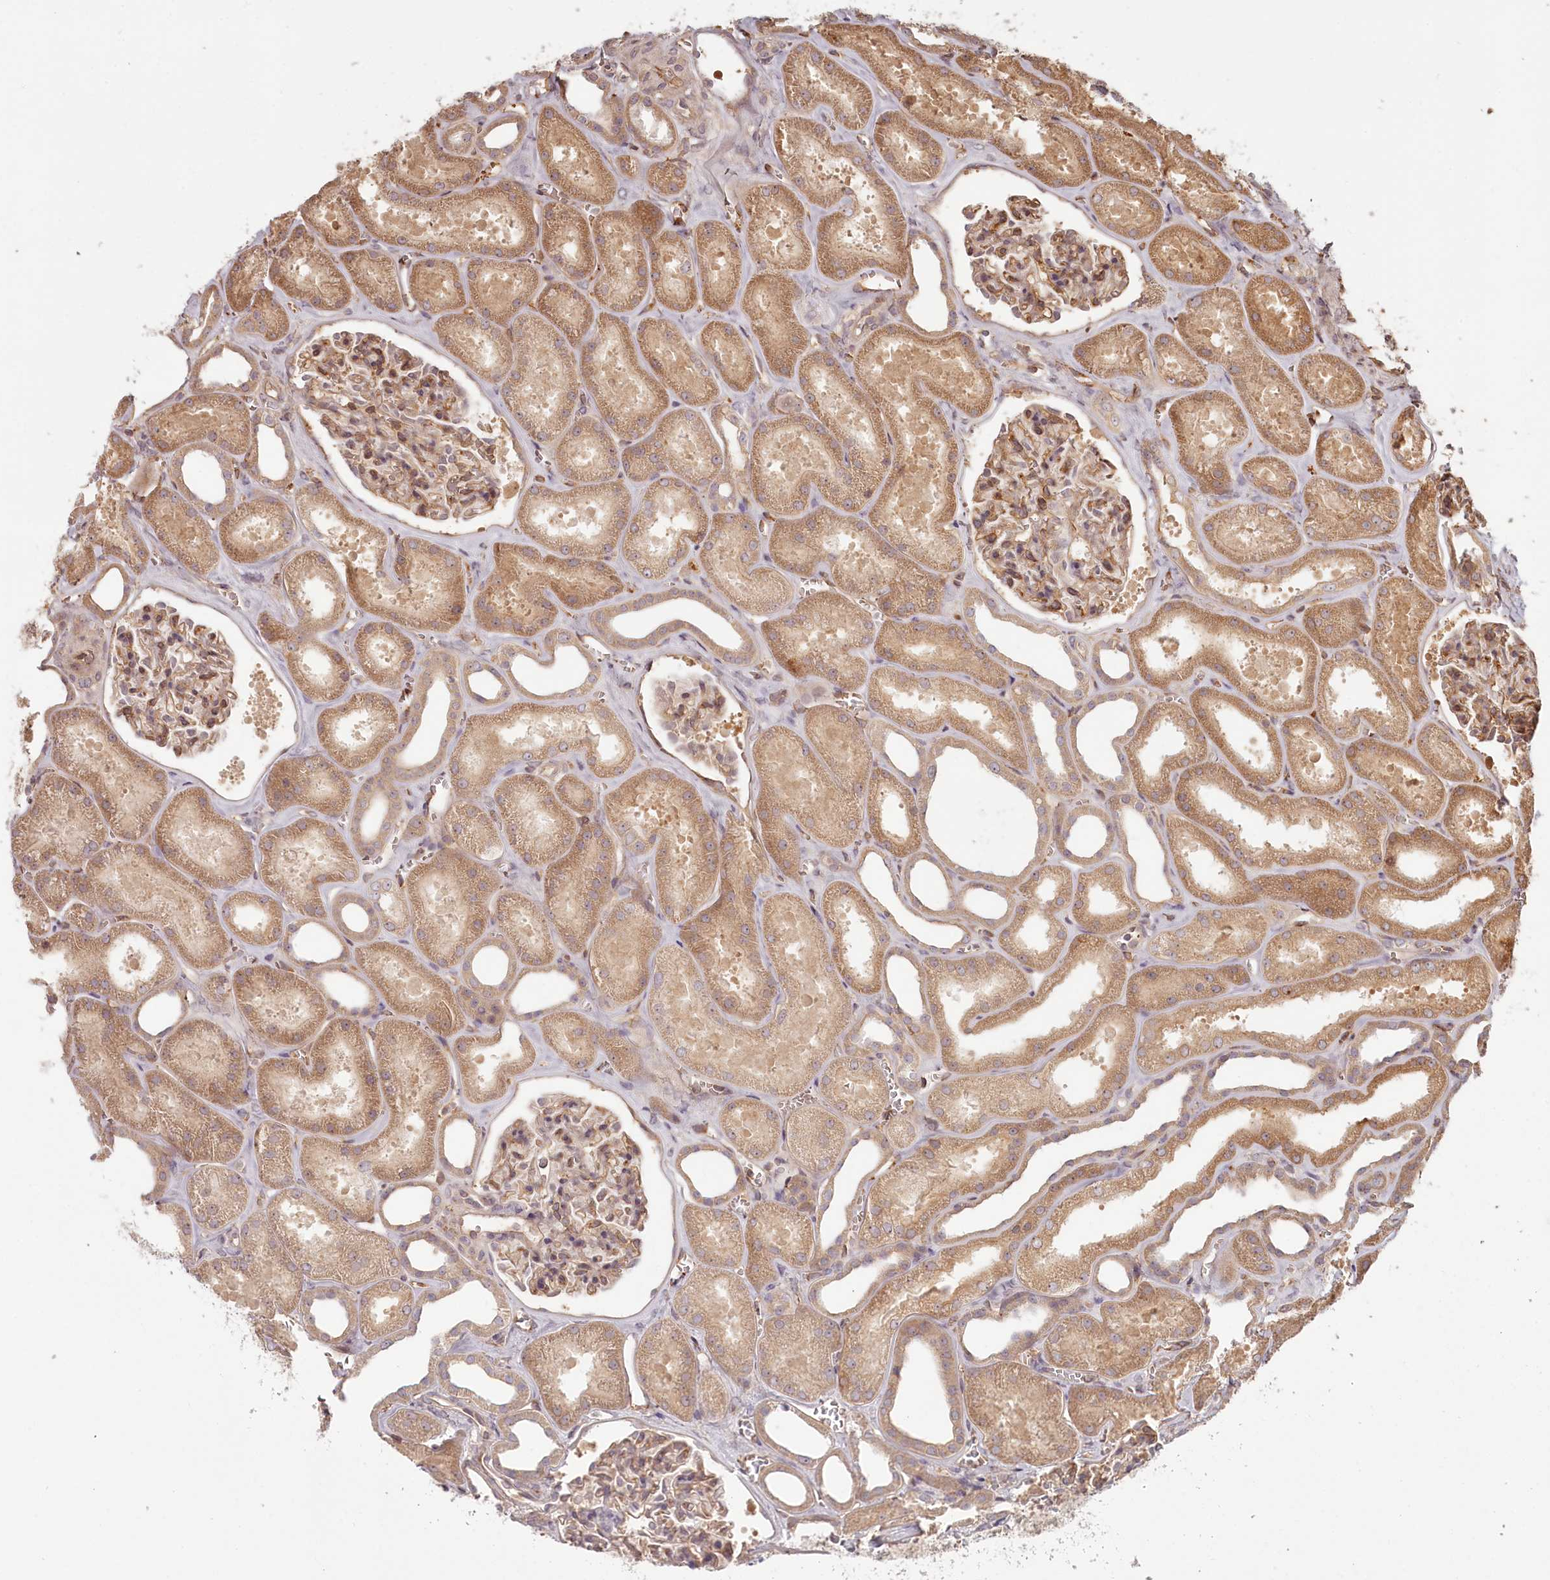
{"staining": {"intensity": "moderate", "quantity": "25%-75%", "location": "cytoplasmic/membranous"}, "tissue": "kidney", "cell_type": "Cells in glomeruli", "image_type": "normal", "snomed": [{"axis": "morphology", "description": "Normal tissue, NOS"}, {"axis": "morphology", "description": "Adenocarcinoma, NOS"}, {"axis": "topography", "description": "Kidney"}], "caption": "Benign kidney shows moderate cytoplasmic/membranous expression in about 25%-75% of cells in glomeruli, visualized by immunohistochemistry. The staining was performed using DAB, with brown indicating positive protein expression. Nuclei are stained blue with hematoxylin.", "gene": "TMIE", "patient": {"sex": "female", "age": 68}}